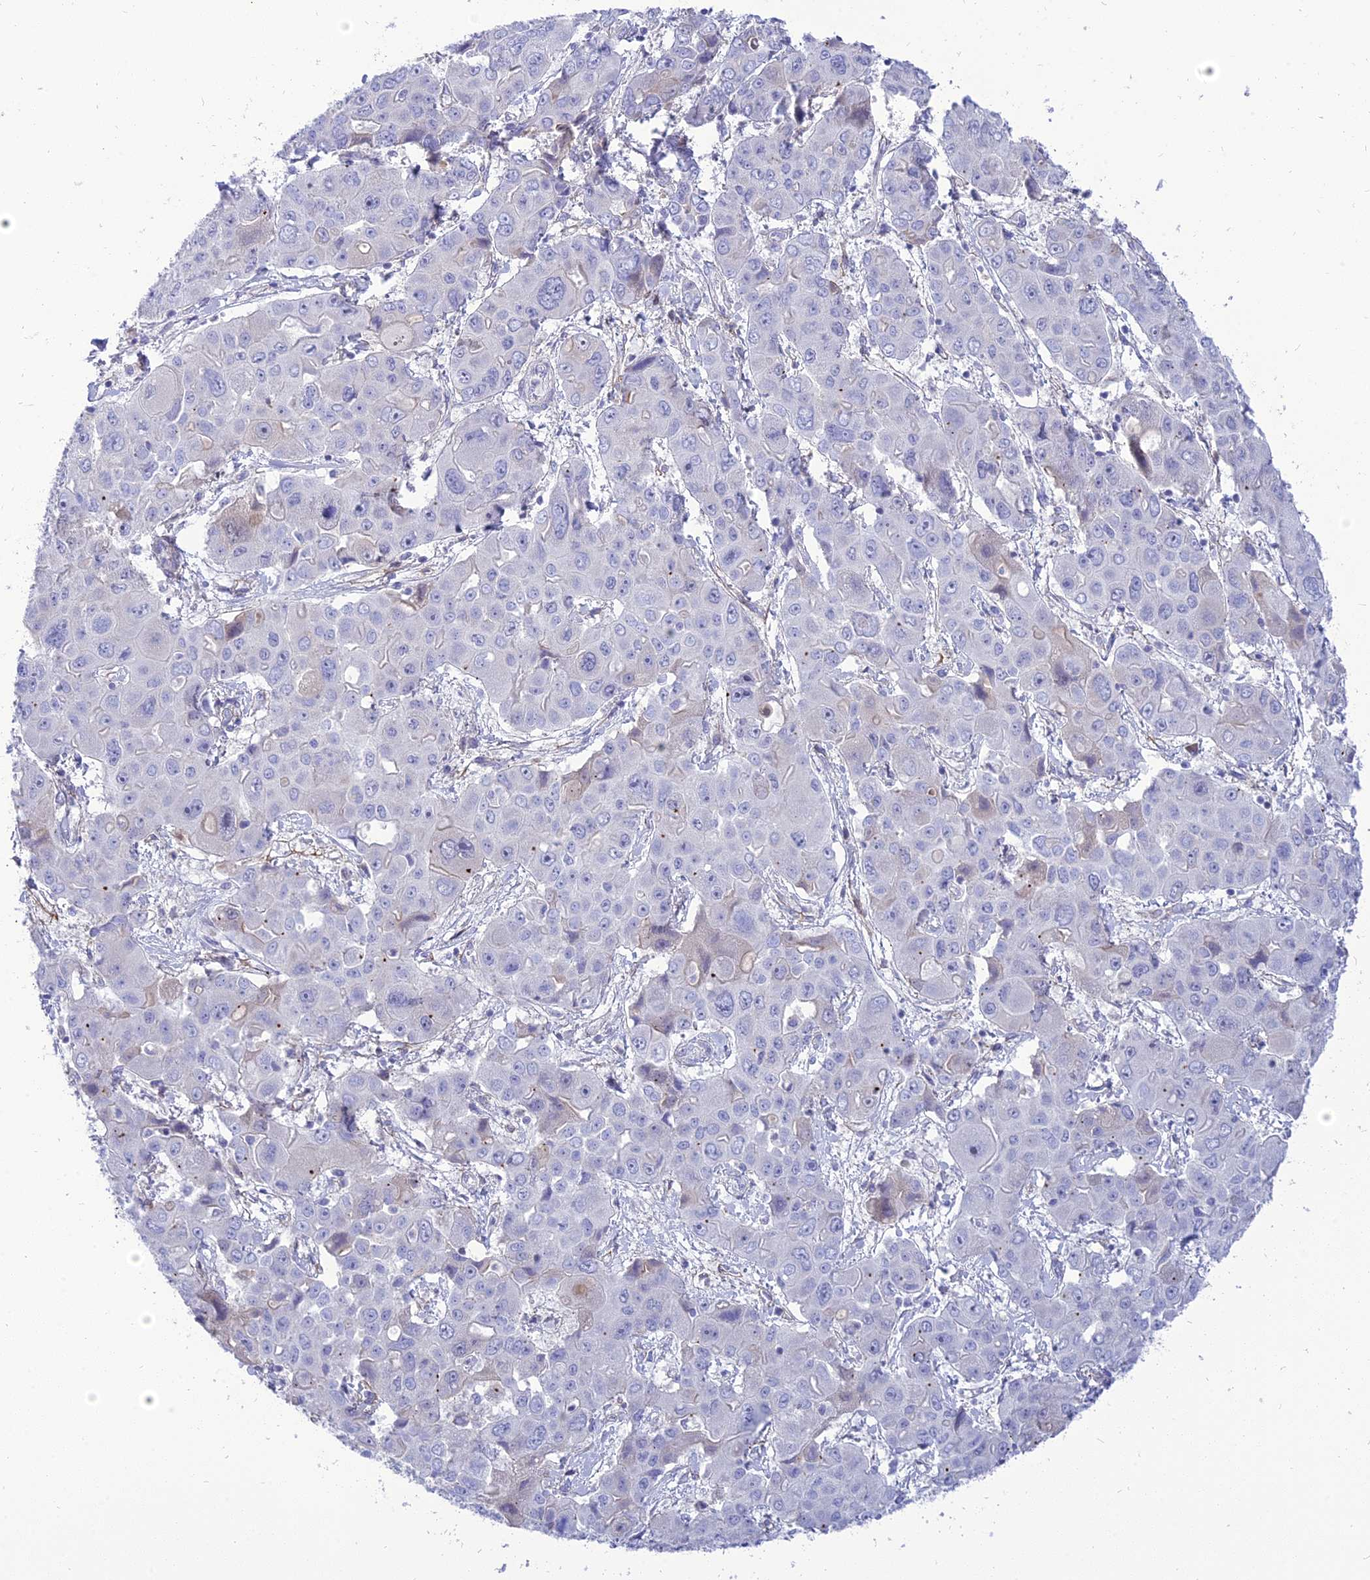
{"staining": {"intensity": "negative", "quantity": "none", "location": "none"}, "tissue": "liver cancer", "cell_type": "Tumor cells", "image_type": "cancer", "snomed": [{"axis": "morphology", "description": "Cholangiocarcinoma"}, {"axis": "topography", "description": "Liver"}], "caption": "A histopathology image of human cholangiocarcinoma (liver) is negative for staining in tumor cells.", "gene": "MBD3L1", "patient": {"sex": "male", "age": 67}}